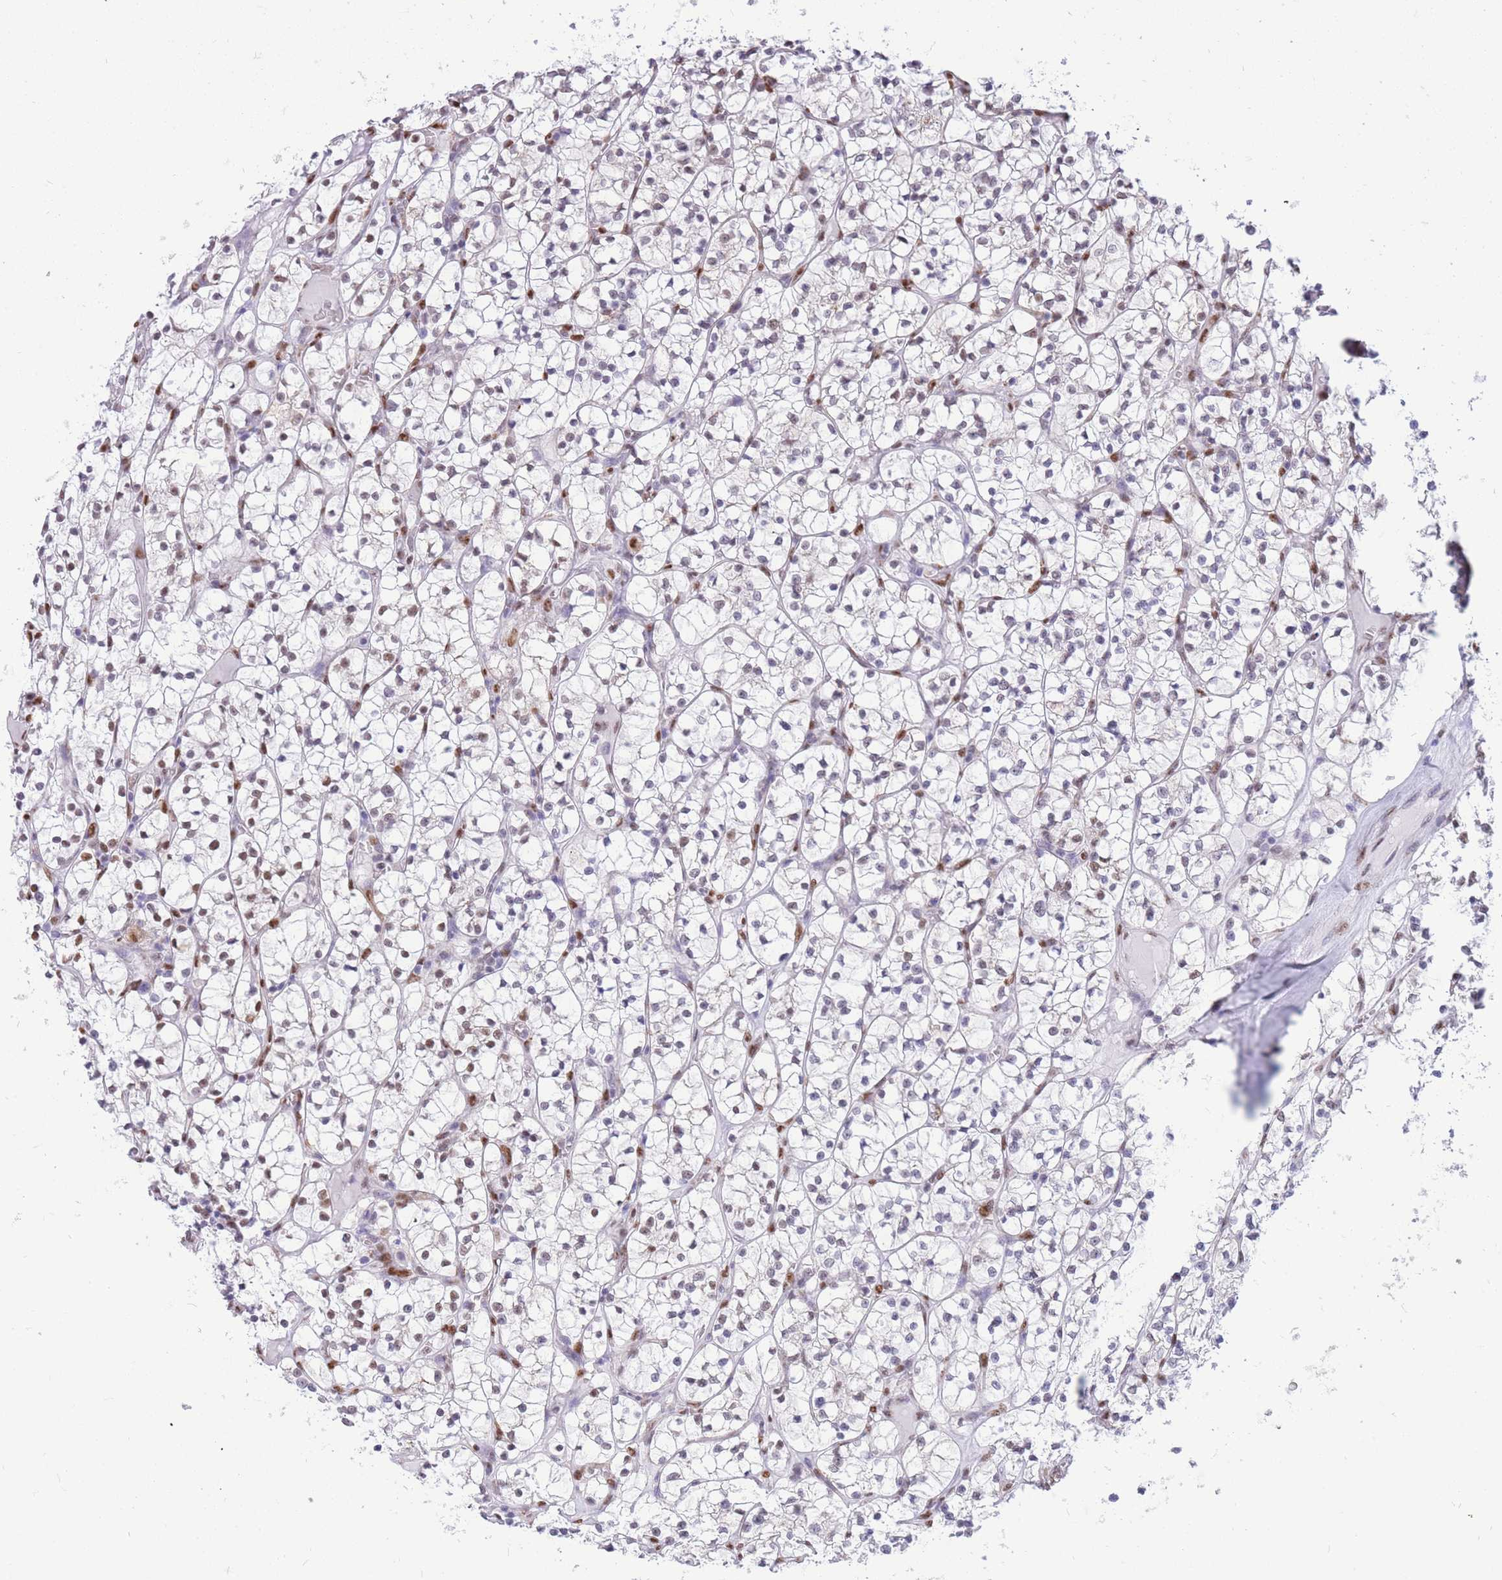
{"staining": {"intensity": "weak", "quantity": "<25%", "location": "nuclear"}, "tissue": "renal cancer", "cell_type": "Tumor cells", "image_type": "cancer", "snomed": [{"axis": "morphology", "description": "Adenocarcinoma, NOS"}, {"axis": "topography", "description": "Kidney"}], "caption": "A micrograph of adenocarcinoma (renal) stained for a protein exhibits no brown staining in tumor cells.", "gene": "FAM153A", "patient": {"sex": "female", "age": 64}}